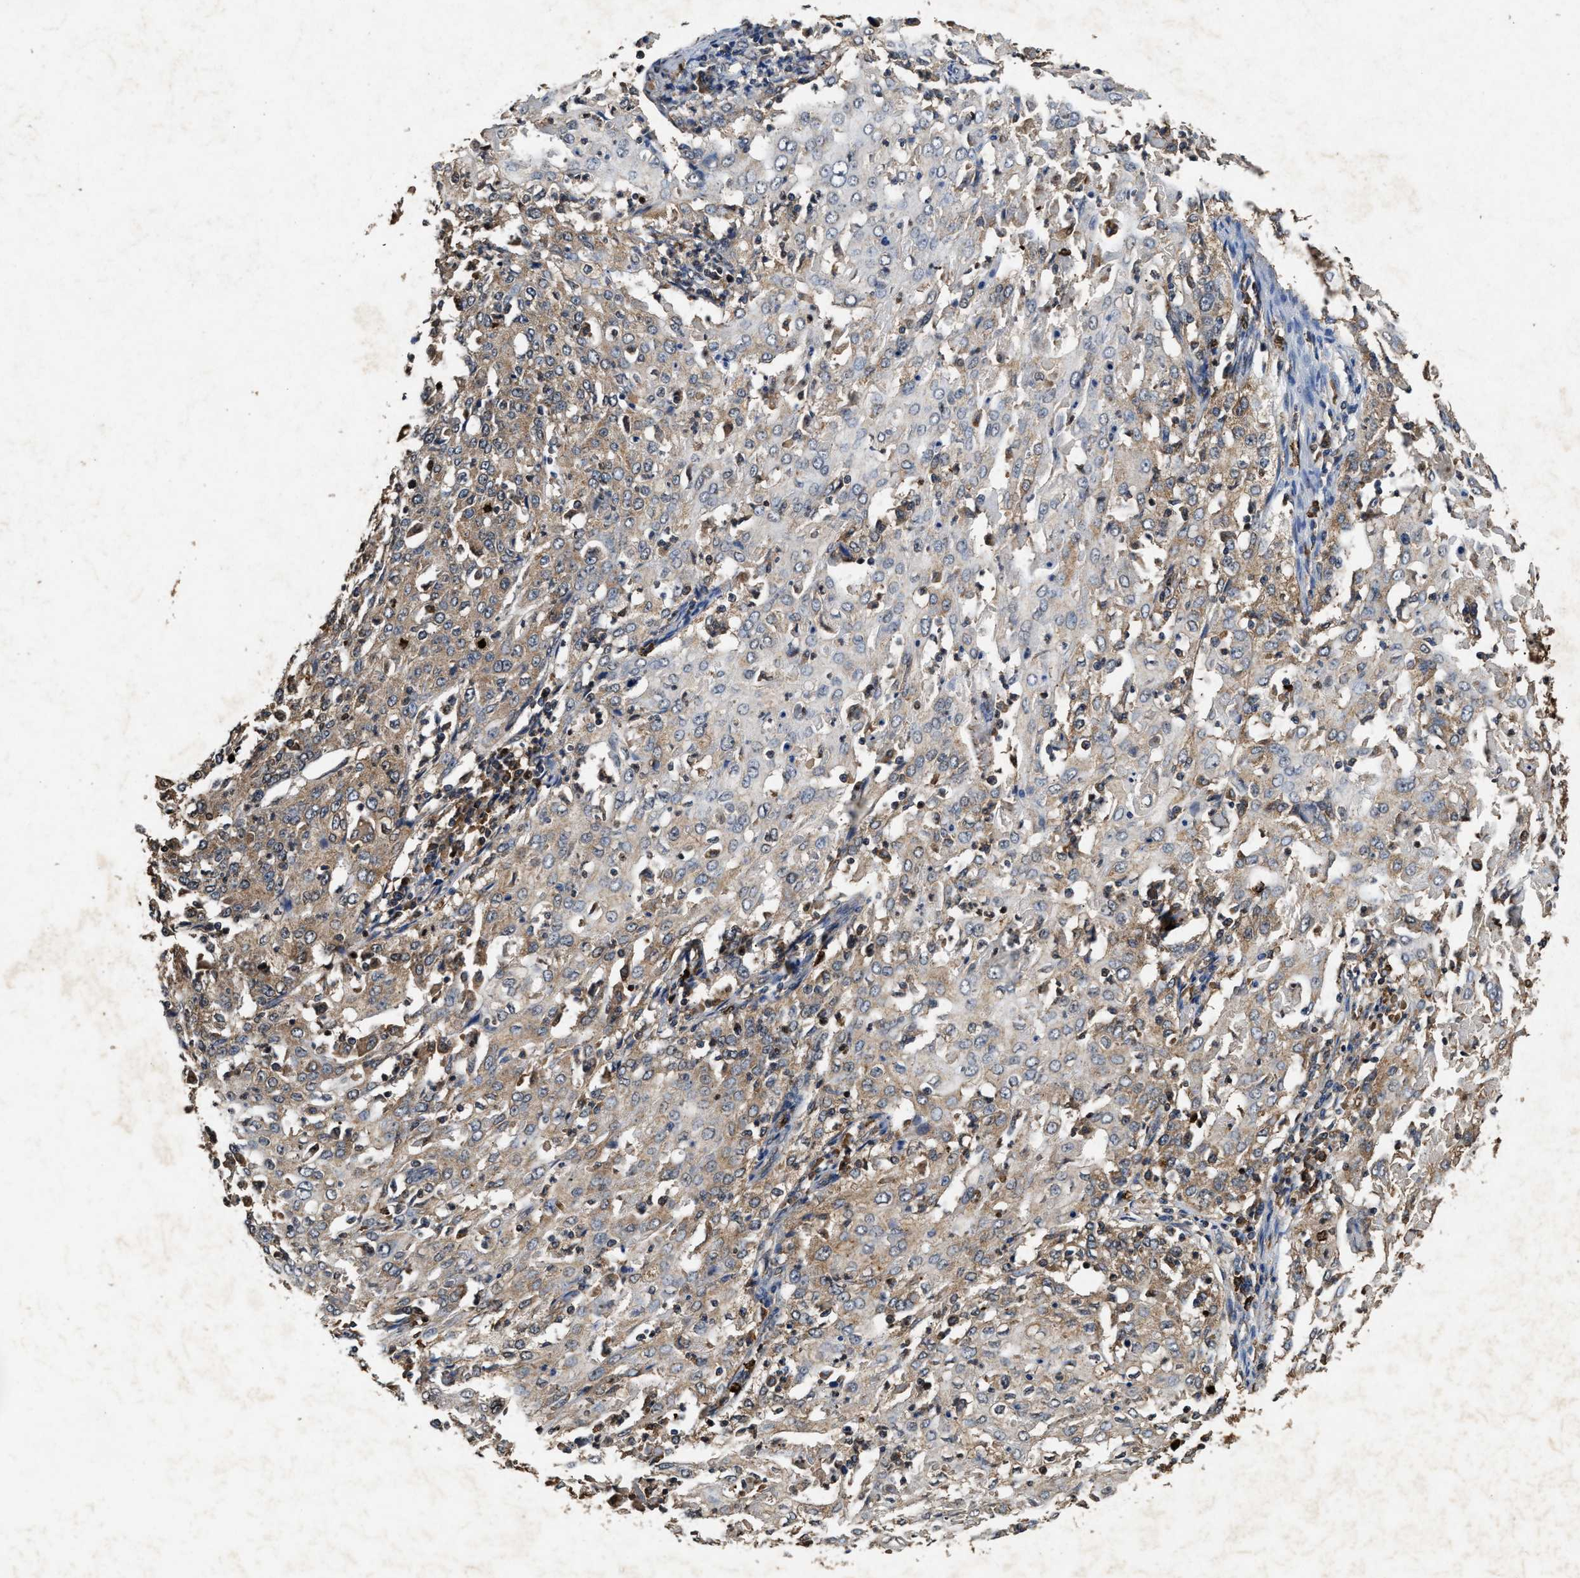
{"staining": {"intensity": "moderate", "quantity": "<25%", "location": "cytoplasmic/membranous"}, "tissue": "cervical cancer", "cell_type": "Tumor cells", "image_type": "cancer", "snomed": [{"axis": "morphology", "description": "Squamous cell carcinoma, NOS"}, {"axis": "topography", "description": "Cervix"}], "caption": "A brown stain highlights moderate cytoplasmic/membranous positivity of a protein in cervical cancer tumor cells.", "gene": "PDAP1", "patient": {"sex": "female", "age": 39}}